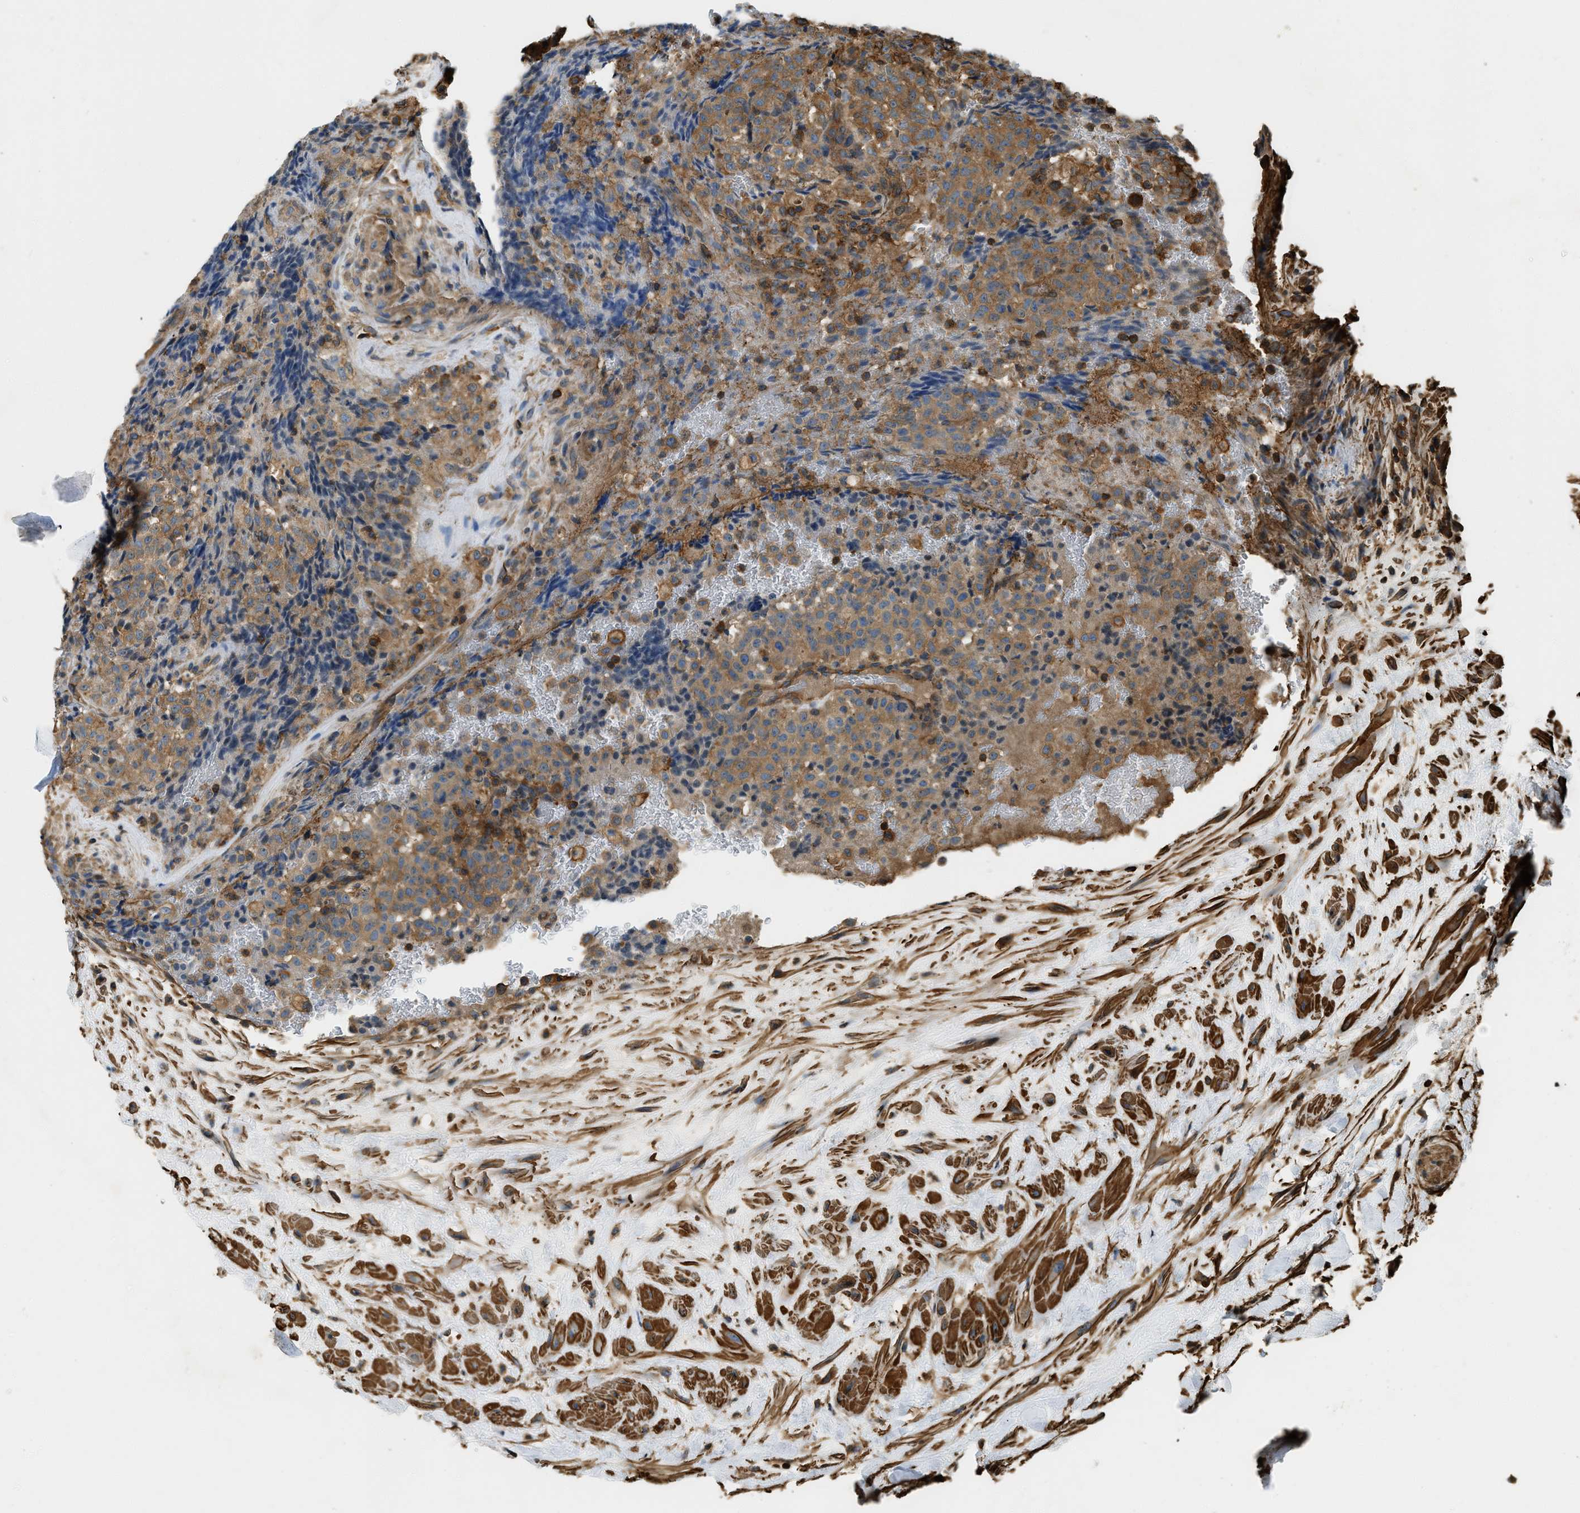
{"staining": {"intensity": "moderate", "quantity": ">75%", "location": "cytoplasmic/membranous"}, "tissue": "testis cancer", "cell_type": "Tumor cells", "image_type": "cancer", "snomed": [{"axis": "morphology", "description": "Seminoma, NOS"}, {"axis": "topography", "description": "Testis"}], "caption": "IHC micrograph of neoplastic tissue: human seminoma (testis) stained using immunohistochemistry shows medium levels of moderate protein expression localized specifically in the cytoplasmic/membranous of tumor cells, appearing as a cytoplasmic/membranous brown color.", "gene": "YARS1", "patient": {"sex": "male", "age": 59}}